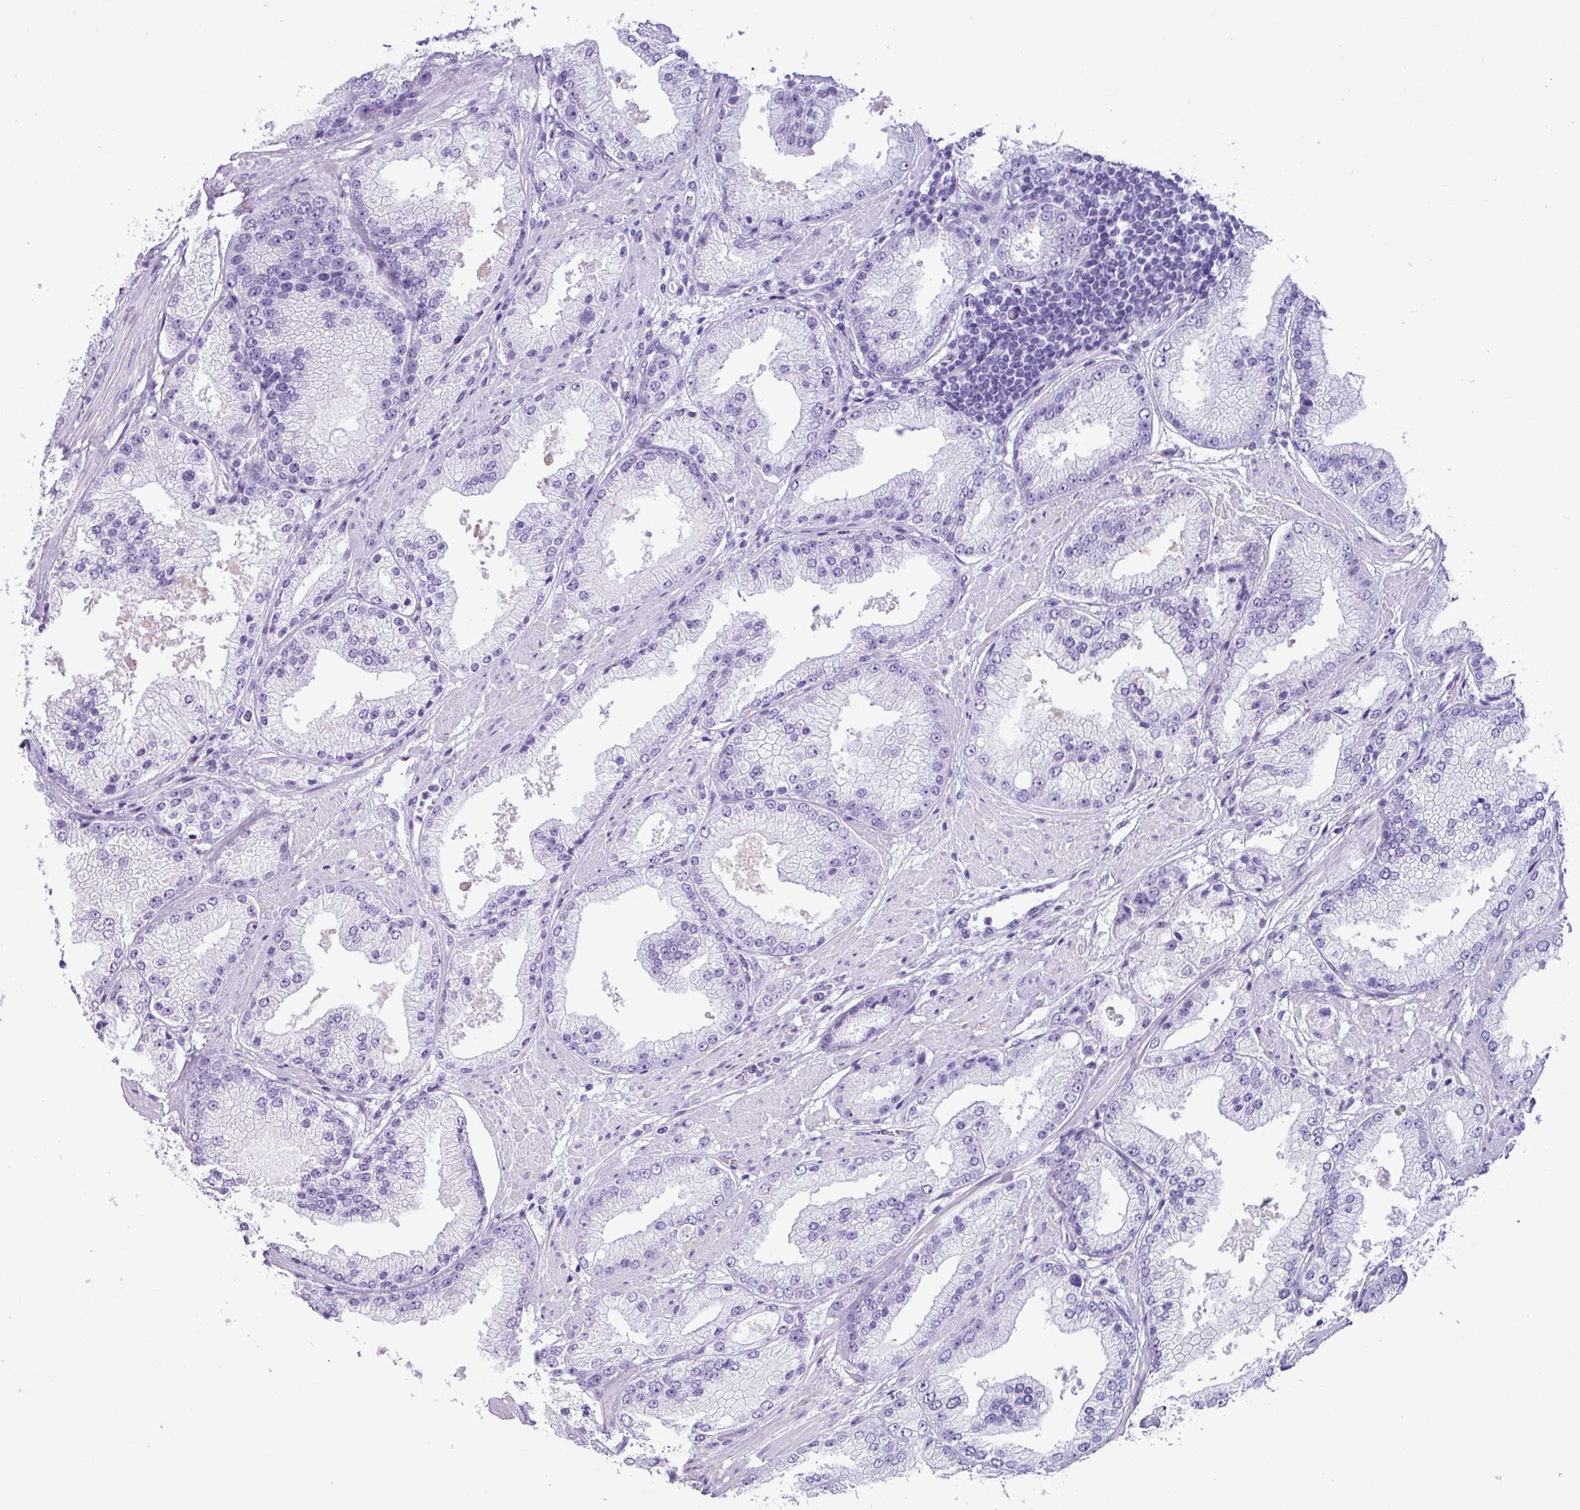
{"staining": {"intensity": "negative", "quantity": "none", "location": "none"}, "tissue": "prostate cancer", "cell_type": "Tumor cells", "image_type": "cancer", "snomed": [{"axis": "morphology", "description": "Adenocarcinoma, Low grade"}, {"axis": "topography", "description": "Prostate"}], "caption": "Immunohistochemical staining of human adenocarcinoma (low-grade) (prostate) displays no significant positivity in tumor cells. The staining is performed using DAB brown chromogen with nuclei counter-stained in using hematoxylin.", "gene": "ZNF568", "patient": {"sex": "male", "age": 67}}